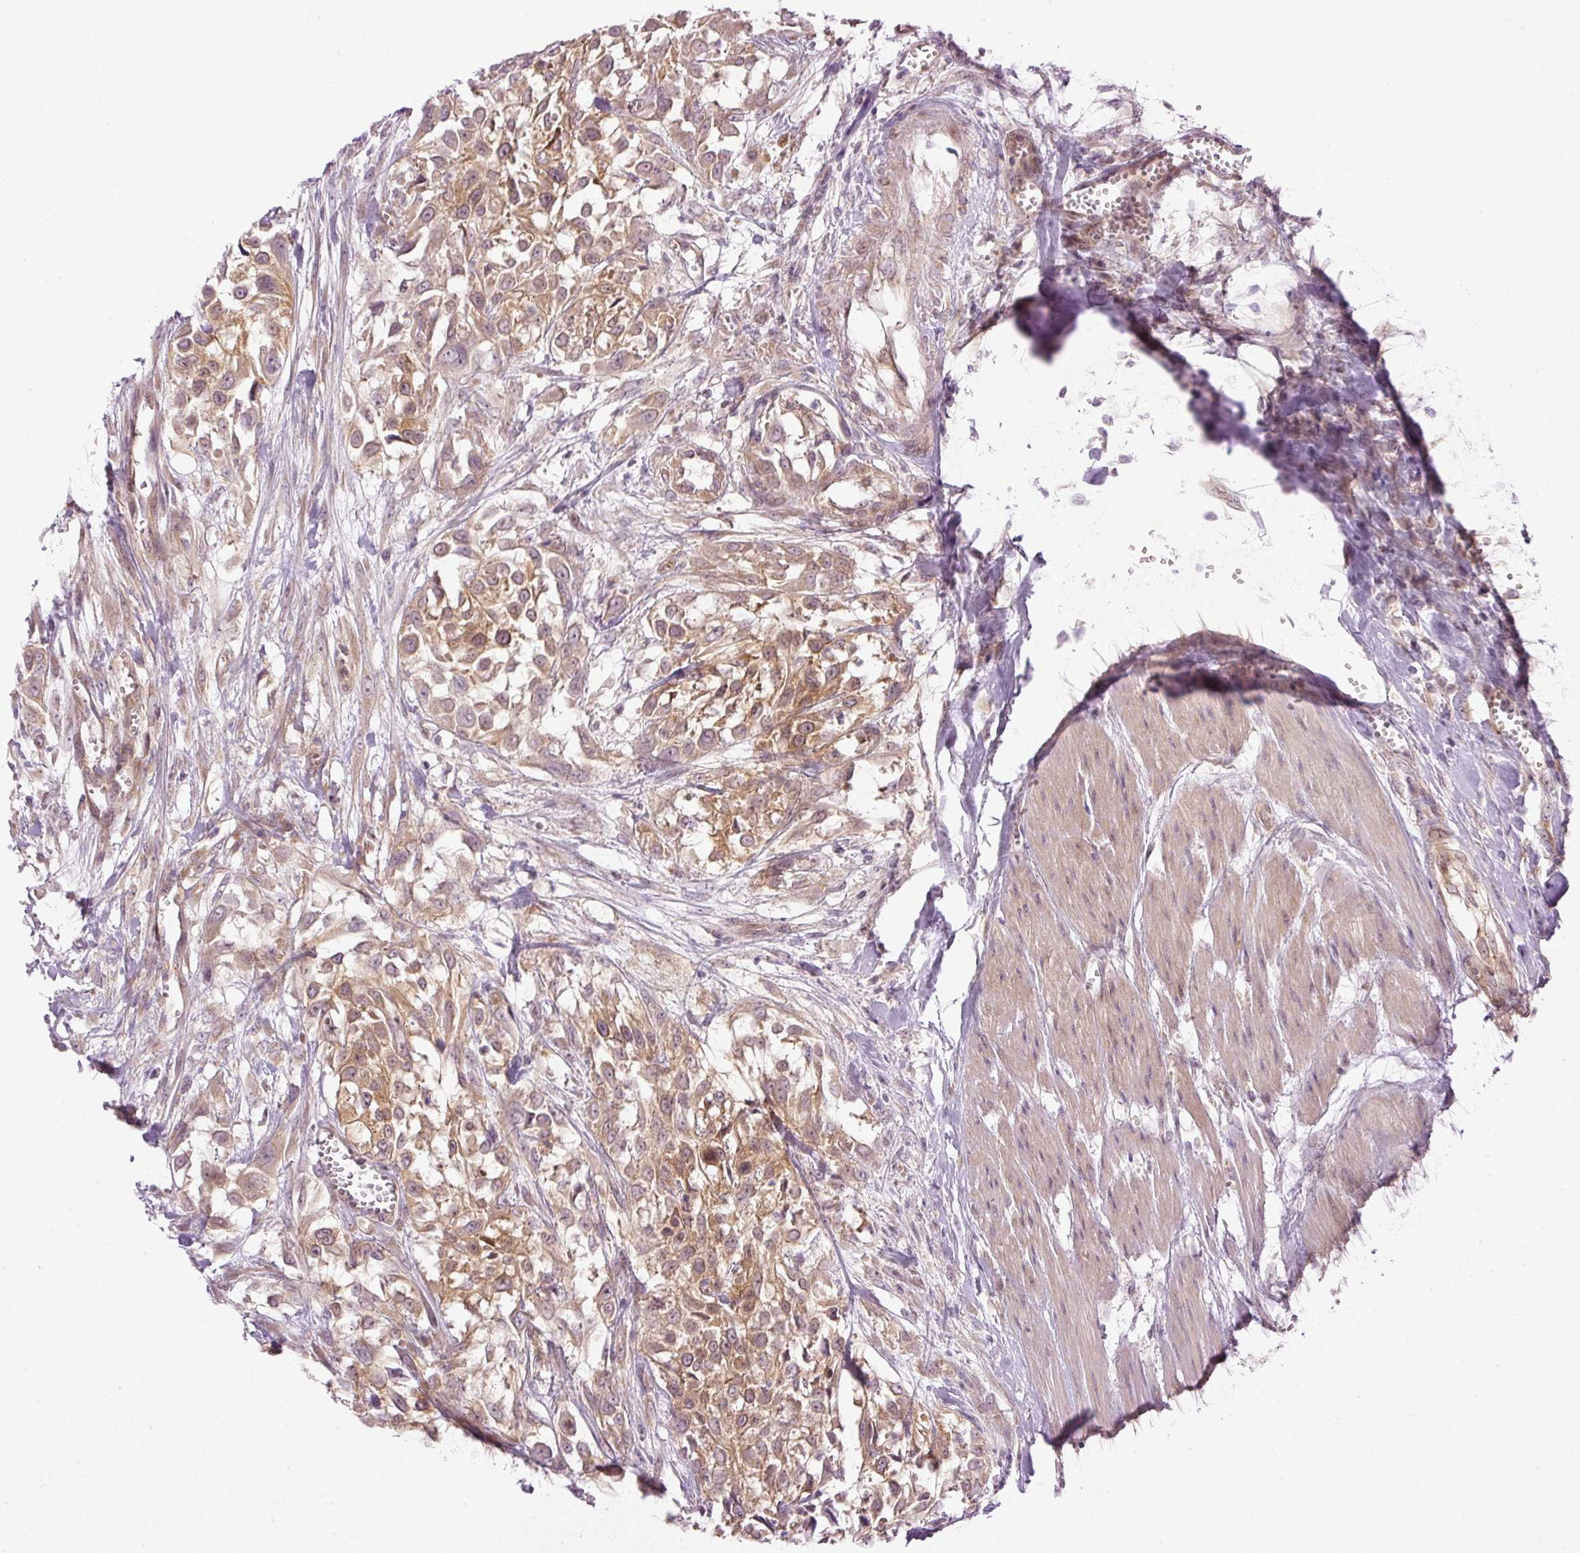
{"staining": {"intensity": "moderate", "quantity": ">75%", "location": "cytoplasmic/membranous"}, "tissue": "urothelial cancer", "cell_type": "Tumor cells", "image_type": "cancer", "snomed": [{"axis": "morphology", "description": "Urothelial carcinoma, High grade"}, {"axis": "topography", "description": "Urinary bladder"}], "caption": "This micrograph demonstrates high-grade urothelial carcinoma stained with IHC to label a protein in brown. The cytoplasmic/membranous of tumor cells show moderate positivity for the protein. Nuclei are counter-stained blue.", "gene": "MZT2B", "patient": {"sex": "male", "age": 57}}